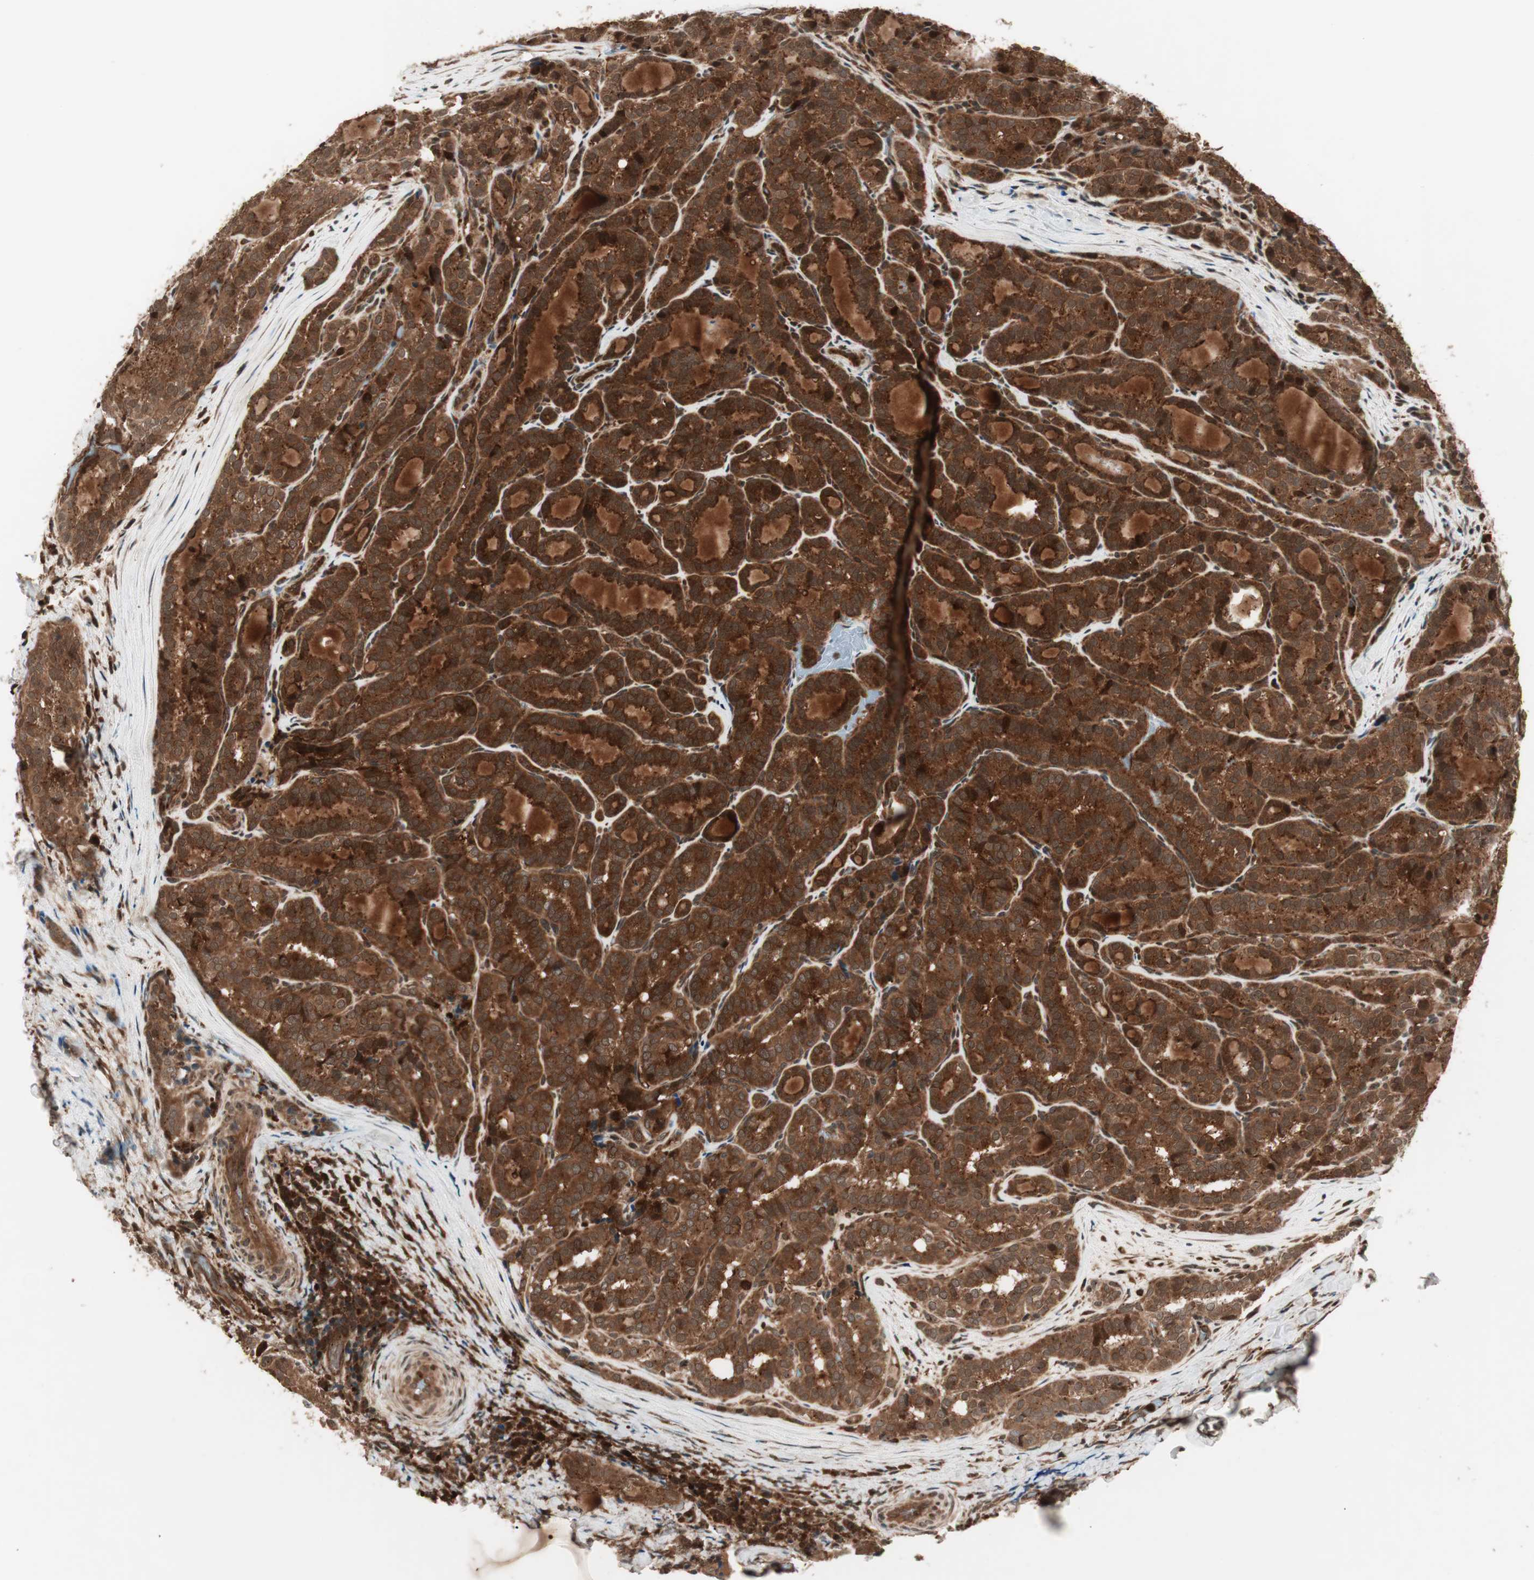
{"staining": {"intensity": "strong", "quantity": ">75%", "location": "cytoplasmic/membranous"}, "tissue": "thyroid cancer", "cell_type": "Tumor cells", "image_type": "cancer", "snomed": [{"axis": "morphology", "description": "Normal tissue, NOS"}, {"axis": "morphology", "description": "Papillary adenocarcinoma, NOS"}, {"axis": "topography", "description": "Thyroid gland"}], "caption": "Immunohistochemical staining of thyroid cancer exhibits high levels of strong cytoplasmic/membranous protein staining in approximately >75% of tumor cells.", "gene": "PRKG2", "patient": {"sex": "female", "age": 30}}